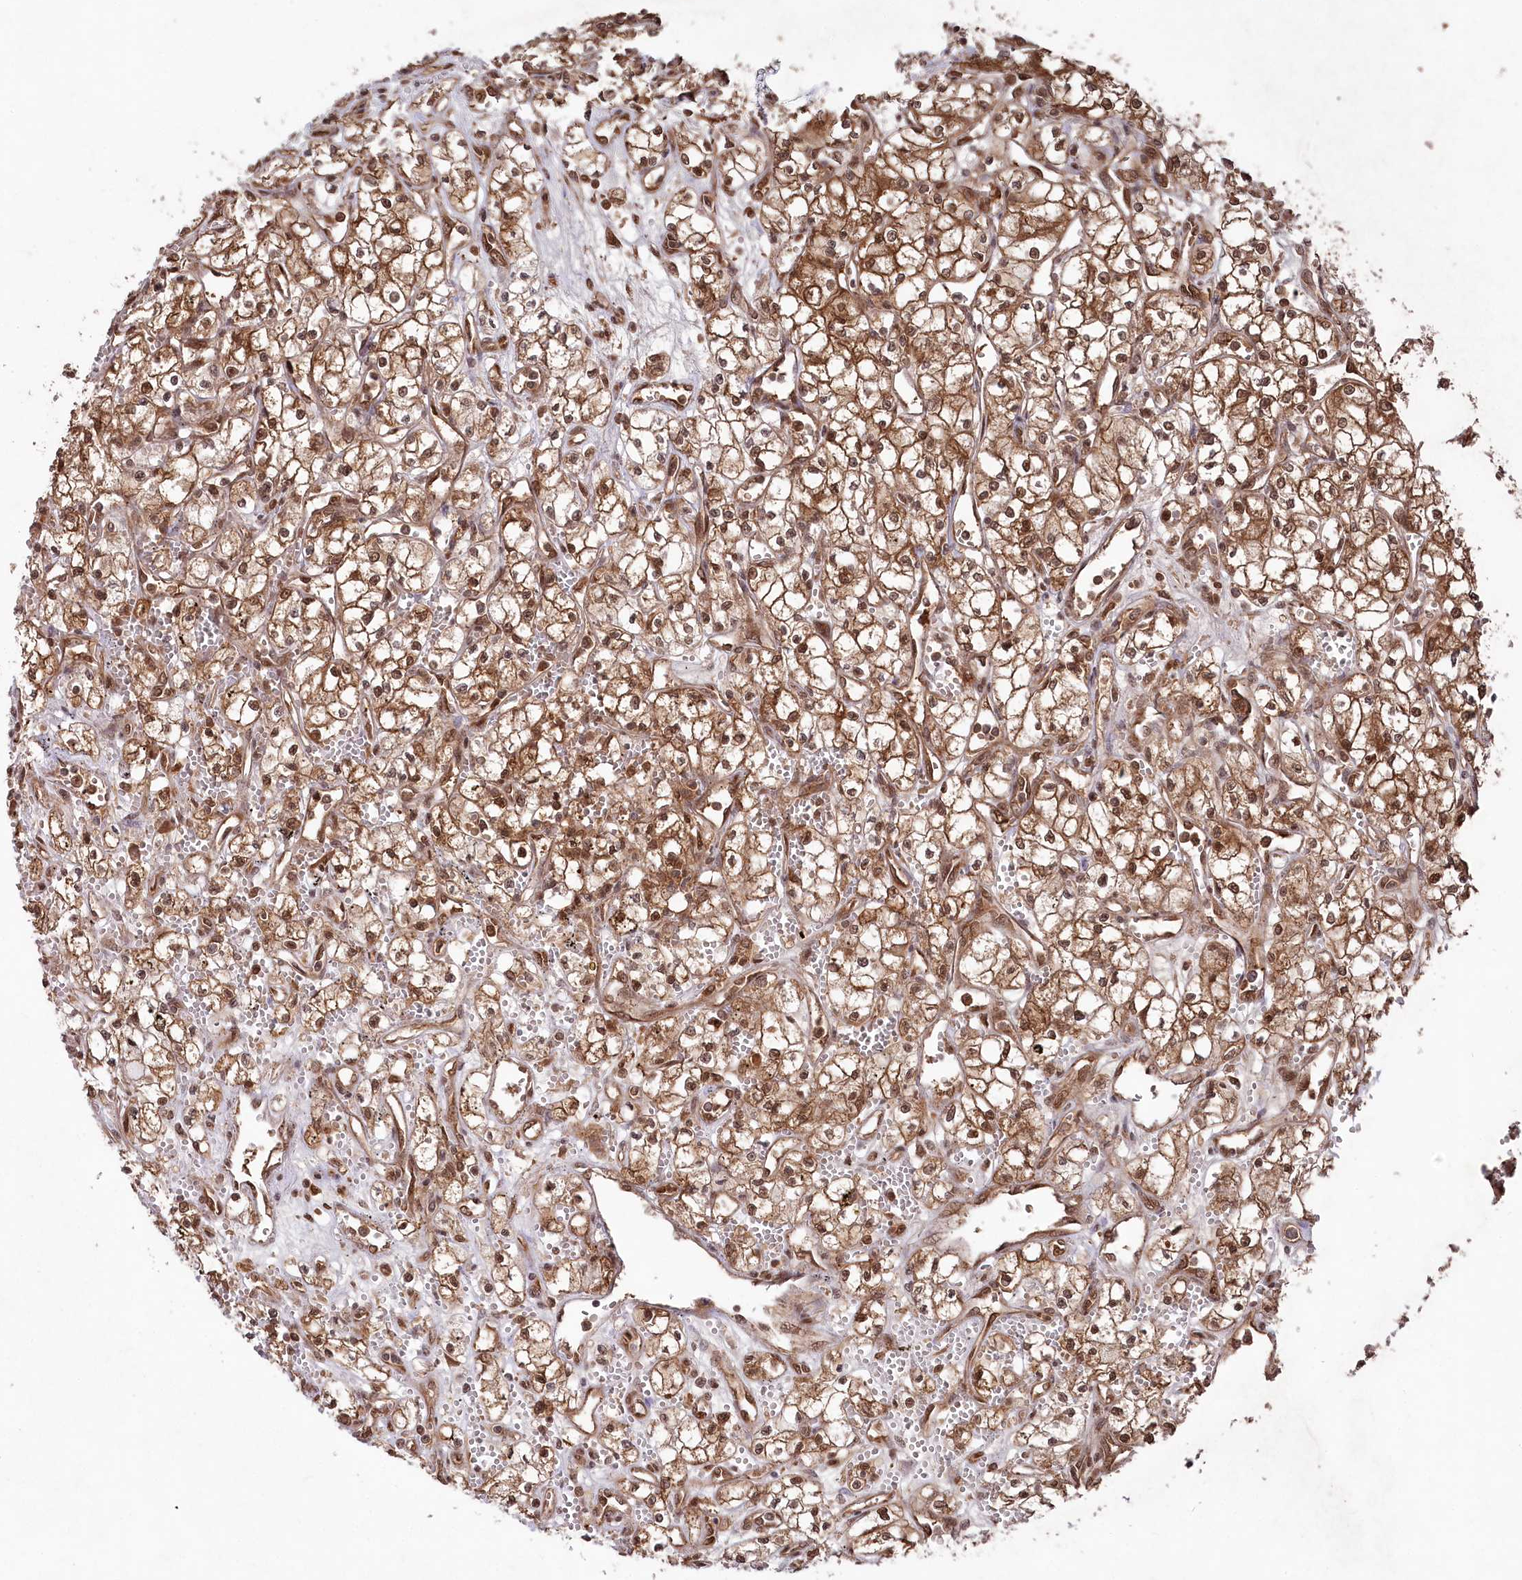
{"staining": {"intensity": "moderate", "quantity": ">75%", "location": "cytoplasmic/membranous,nuclear"}, "tissue": "renal cancer", "cell_type": "Tumor cells", "image_type": "cancer", "snomed": [{"axis": "morphology", "description": "Adenocarcinoma, NOS"}, {"axis": "topography", "description": "Kidney"}], "caption": "Adenocarcinoma (renal) was stained to show a protein in brown. There is medium levels of moderate cytoplasmic/membranous and nuclear positivity in approximately >75% of tumor cells.", "gene": "PSMA1", "patient": {"sex": "male", "age": 59}}